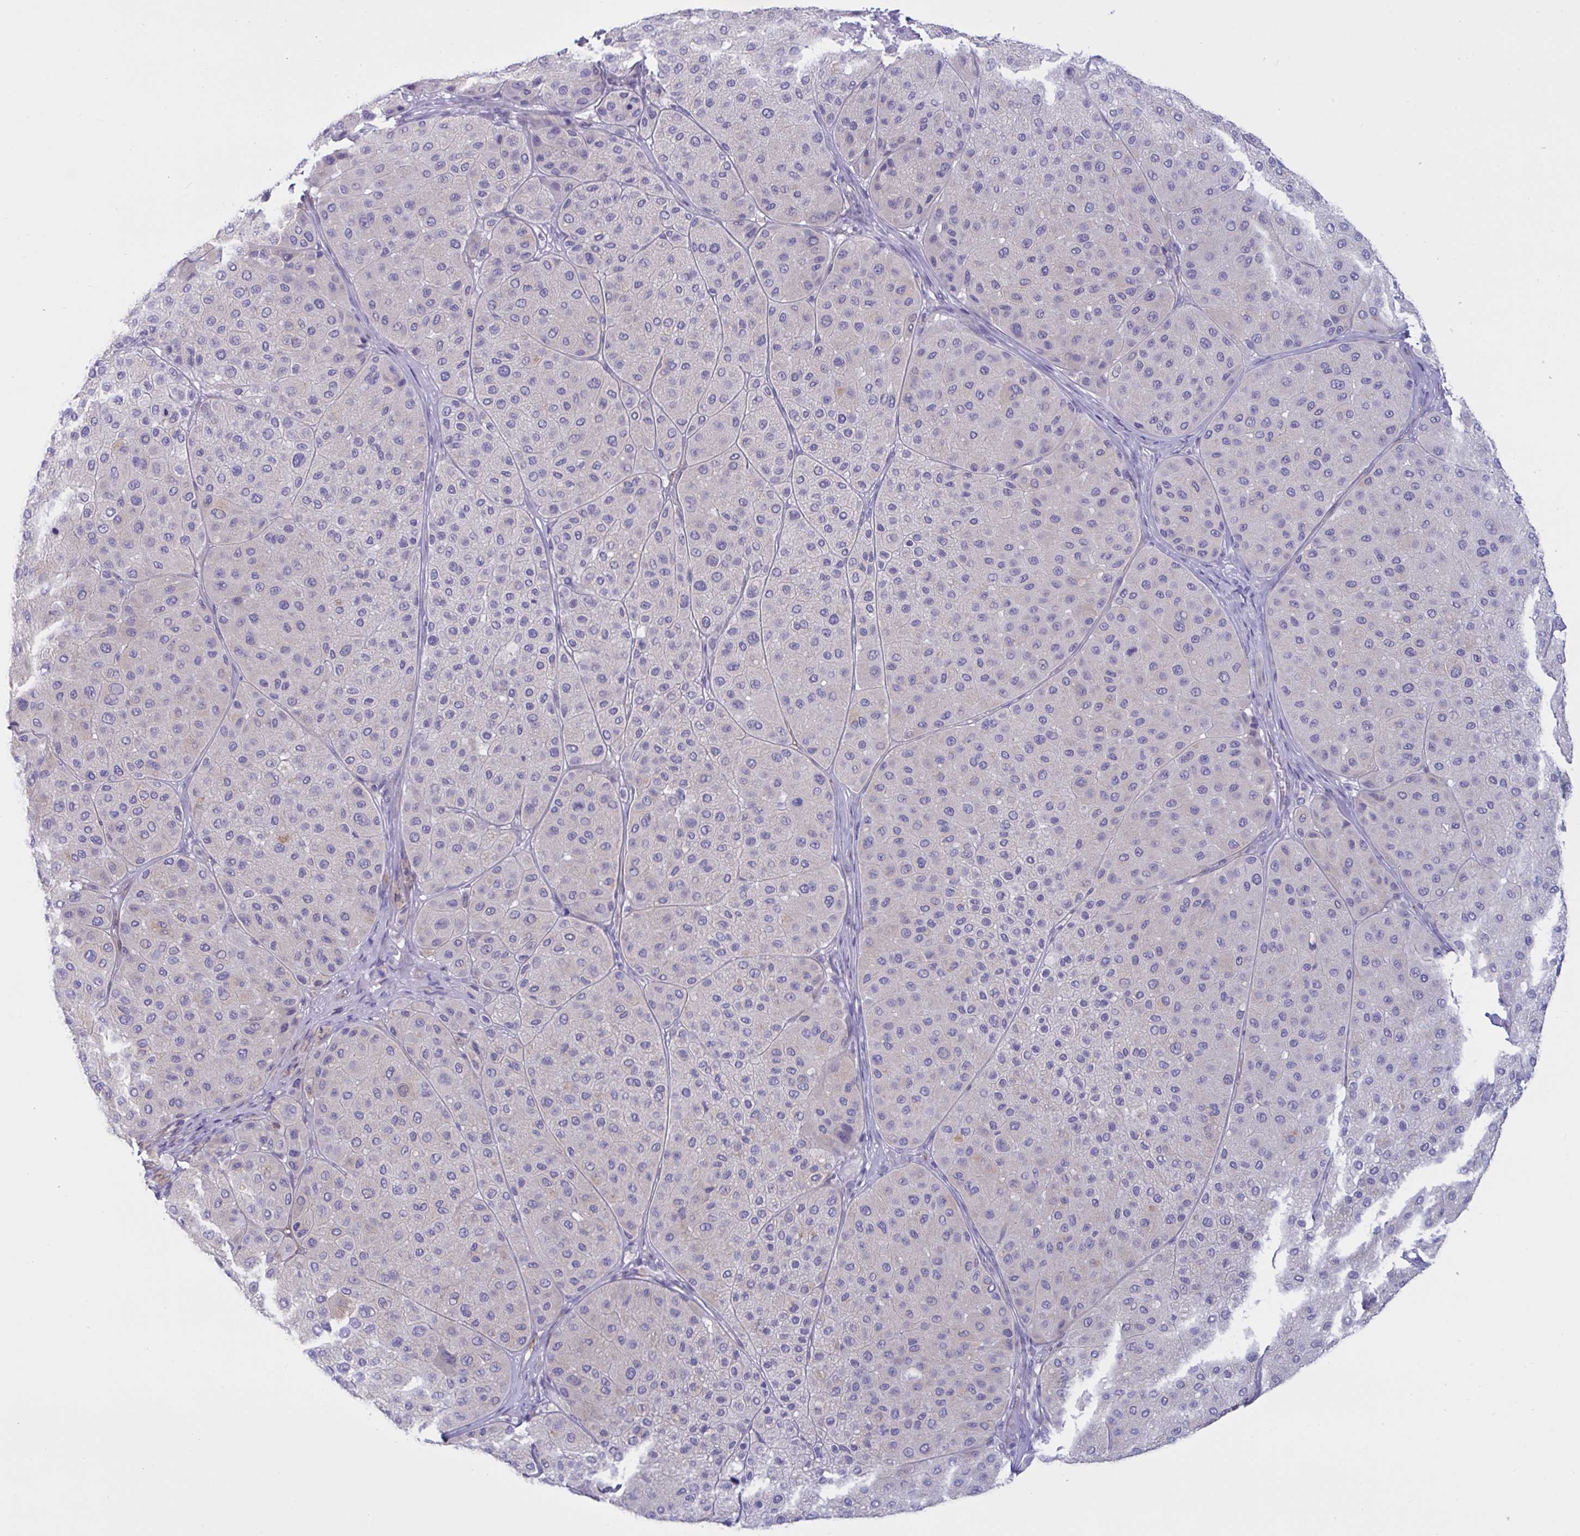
{"staining": {"intensity": "negative", "quantity": "none", "location": "none"}, "tissue": "melanoma", "cell_type": "Tumor cells", "image_type": "cancer", "snomed": [{"axis": "morphology", "description": "Malignant melanoma, Metastatic site"}, {"axis": "topography", "description": "Smooth muscle"}], "caption": "An image of melanoma stained for a protein displays no brown staining in tumor cells.", "gene": "RPL22L1", "patient": {"sex": "male", "age": 41}}